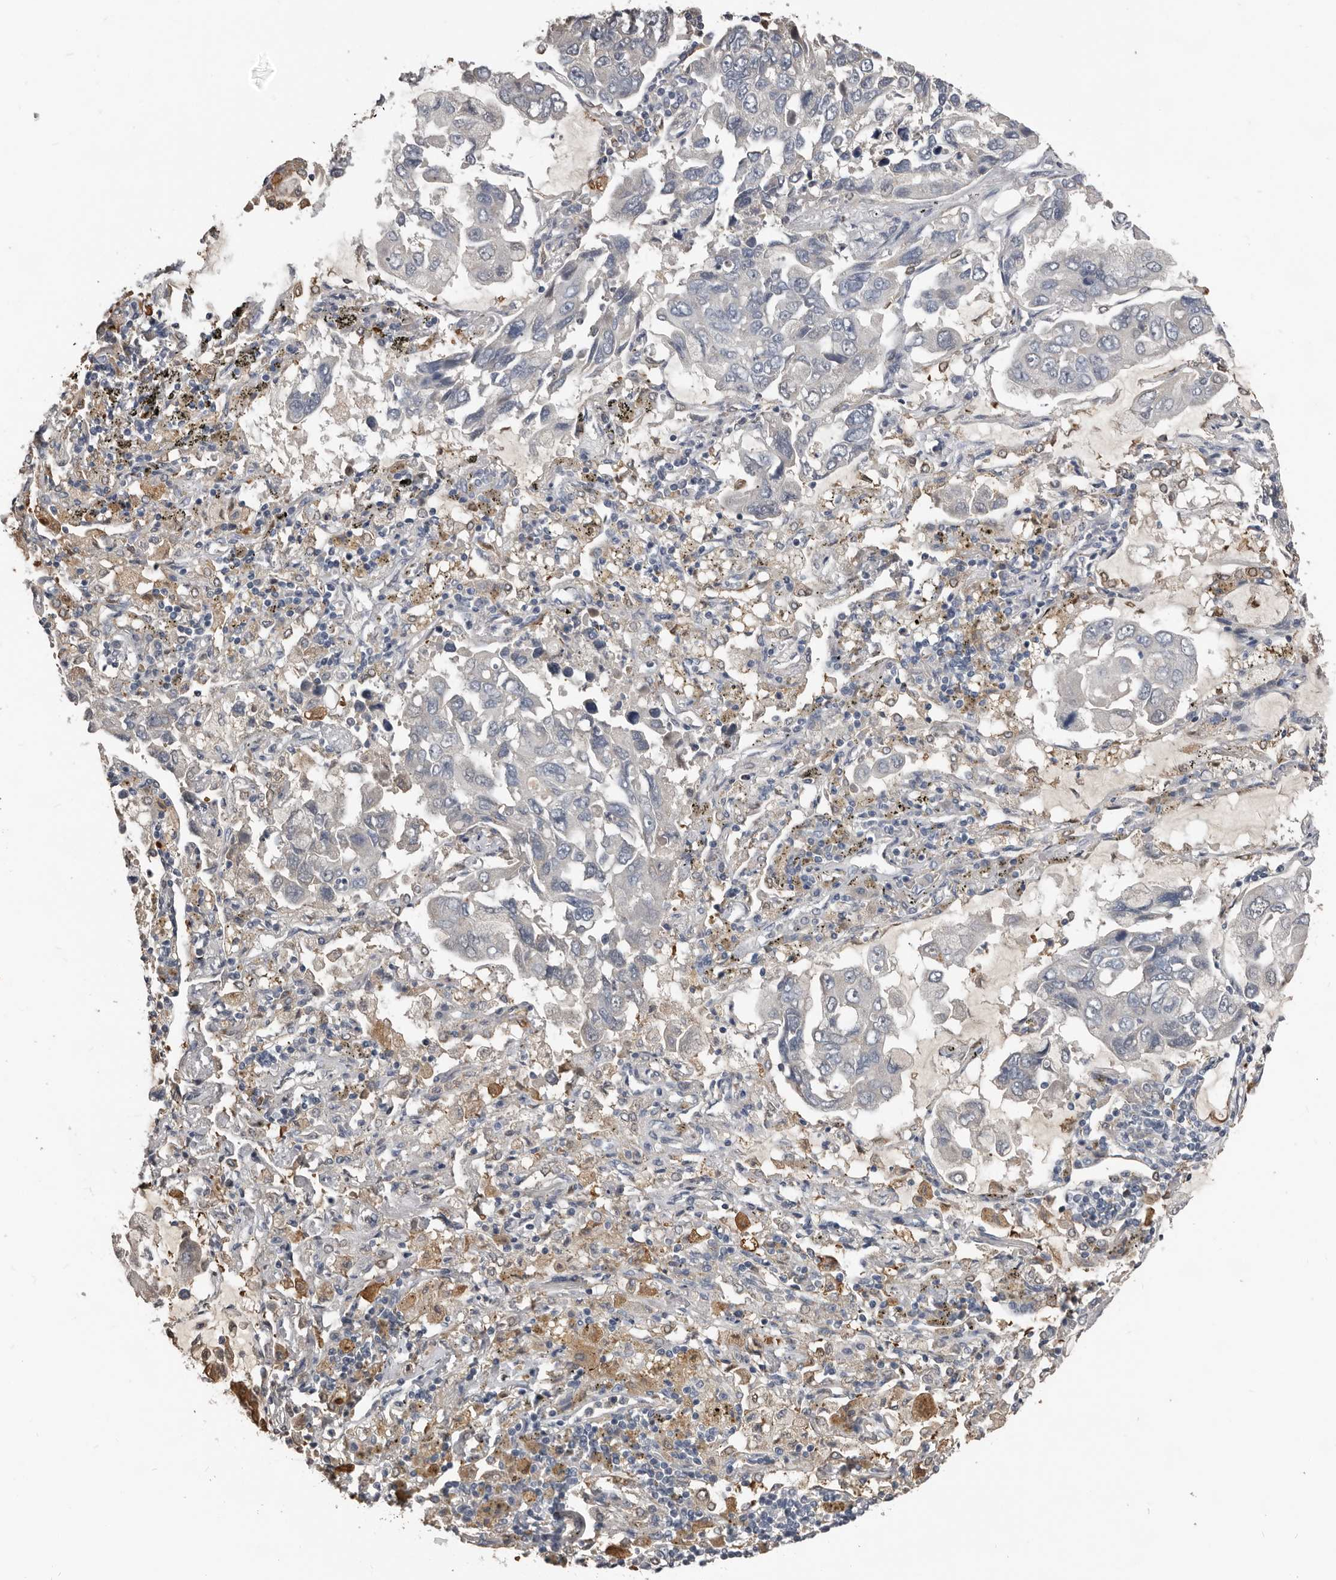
{"staining": {"intensity": "negative", "quantity": "none", "location": "none"}, "tissue": "lung cancer", "cell_type": "Tumor cells", "image_type": "cancer", "snomed": [{"axis": "morphology", "description": "Adenocarcinoma, NOS"}, {"axis": "topography", "description": "Lung"}], "caption": "Tumor cells show no significant protein positivity in lung adenocarcinoma.", "gene": "KCNJ8", "patient": {"sex": "male", "age": 64}}